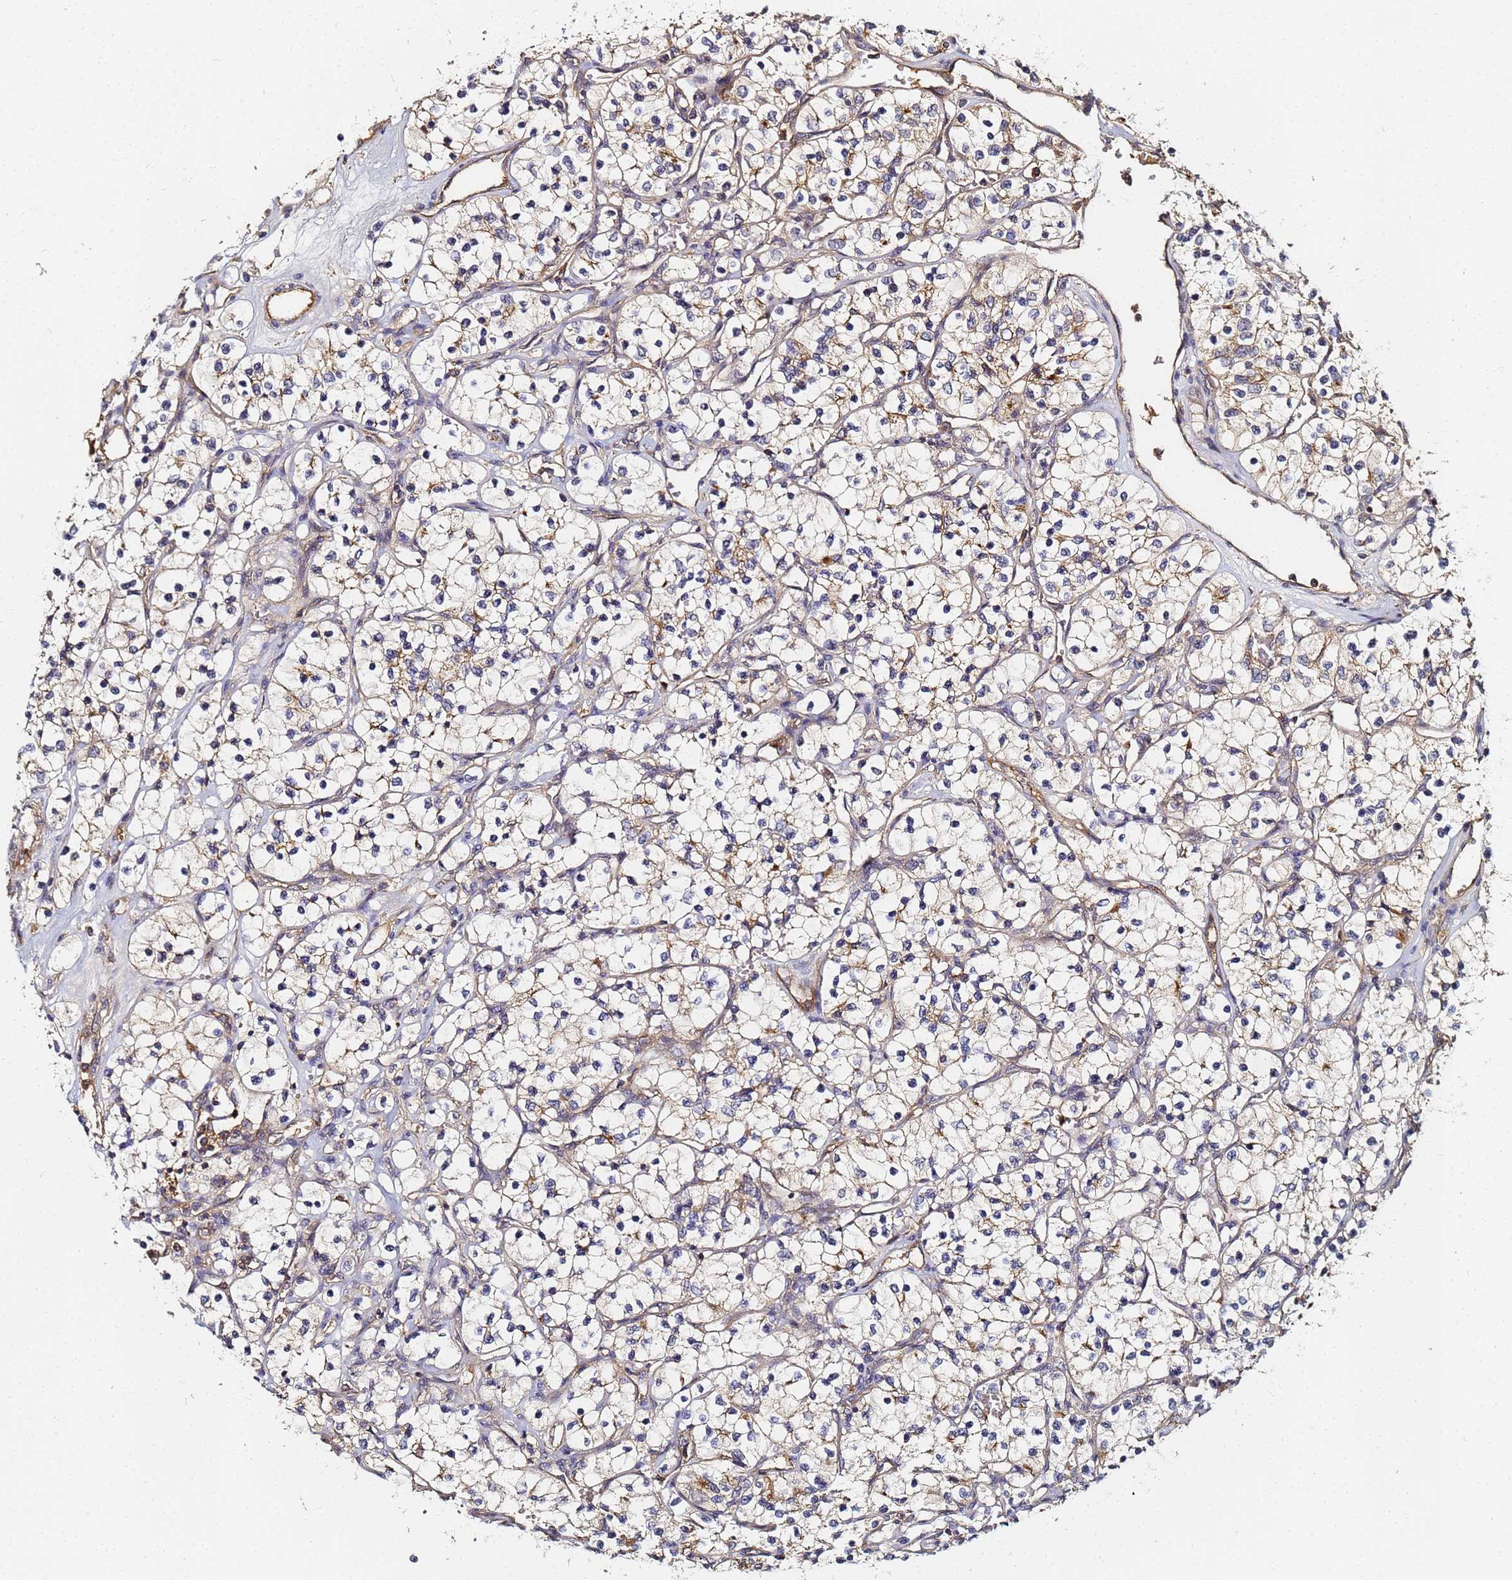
{"staining": {"intensity": "weak", "quantity": "<25%", "location": "cytoplasmic/membranous"}, "tissue": "renal cancer", "cell_type": "Tumor cells", "image_type": "cancer", "snomed": [{"axis": "morphology", "description": "Adenocarcinoma, NOS"}, {"axis": "topography", "description": "Kidney"}], "caption": "DAB immunohistochemical staining of human renal cancer exhibits no significant staining in tumor cells.", "gene": "LRRC69", "patient": {"sex": "female", "age": 69}}